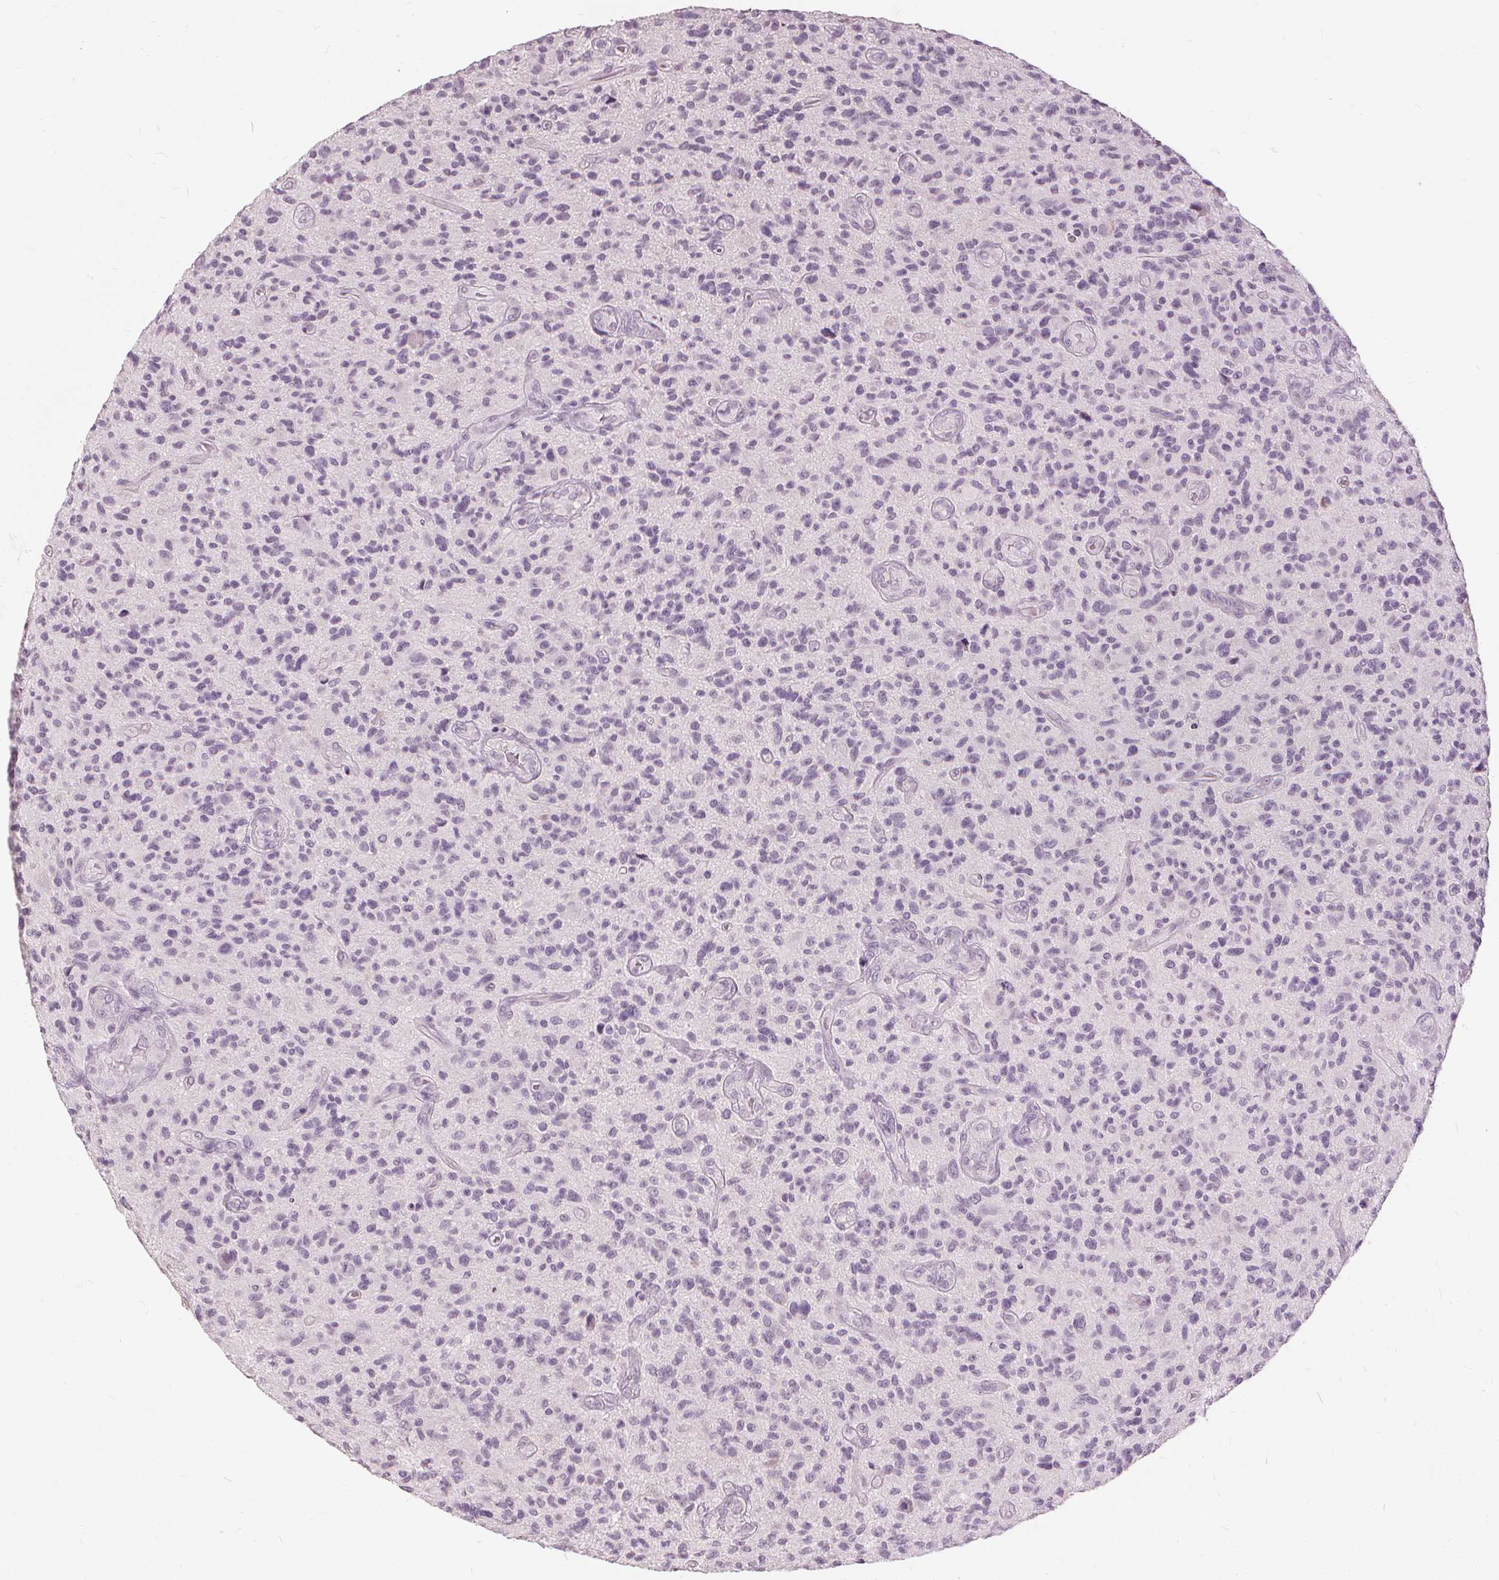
{"staining": {"intensity": "negative", "quantity": "none", "location": "none"}, "tissue": "glioma", "cell_type": "Tumor cells", "image_type": "cancer", "snomed": [{"axis": "morphology", "description": "Glioma, malignant, High grade"}, {"axis": "topography", "description": "Brain"}], "caption": "This micrograph is of malignant glioma (high-grade) stained with immunohistochemistry (IHC) to label a protein in brown with the nuclei are counter-stained blue. There is no expression in tumor cells. (Stains: DAB immunohistochemistry (IHC) with hematoxylin counter stain, Microscopy: brightfield microscopy at high magnification).", "gene": "SFTPD", "patient": {"sex": "male", "age": 47}}